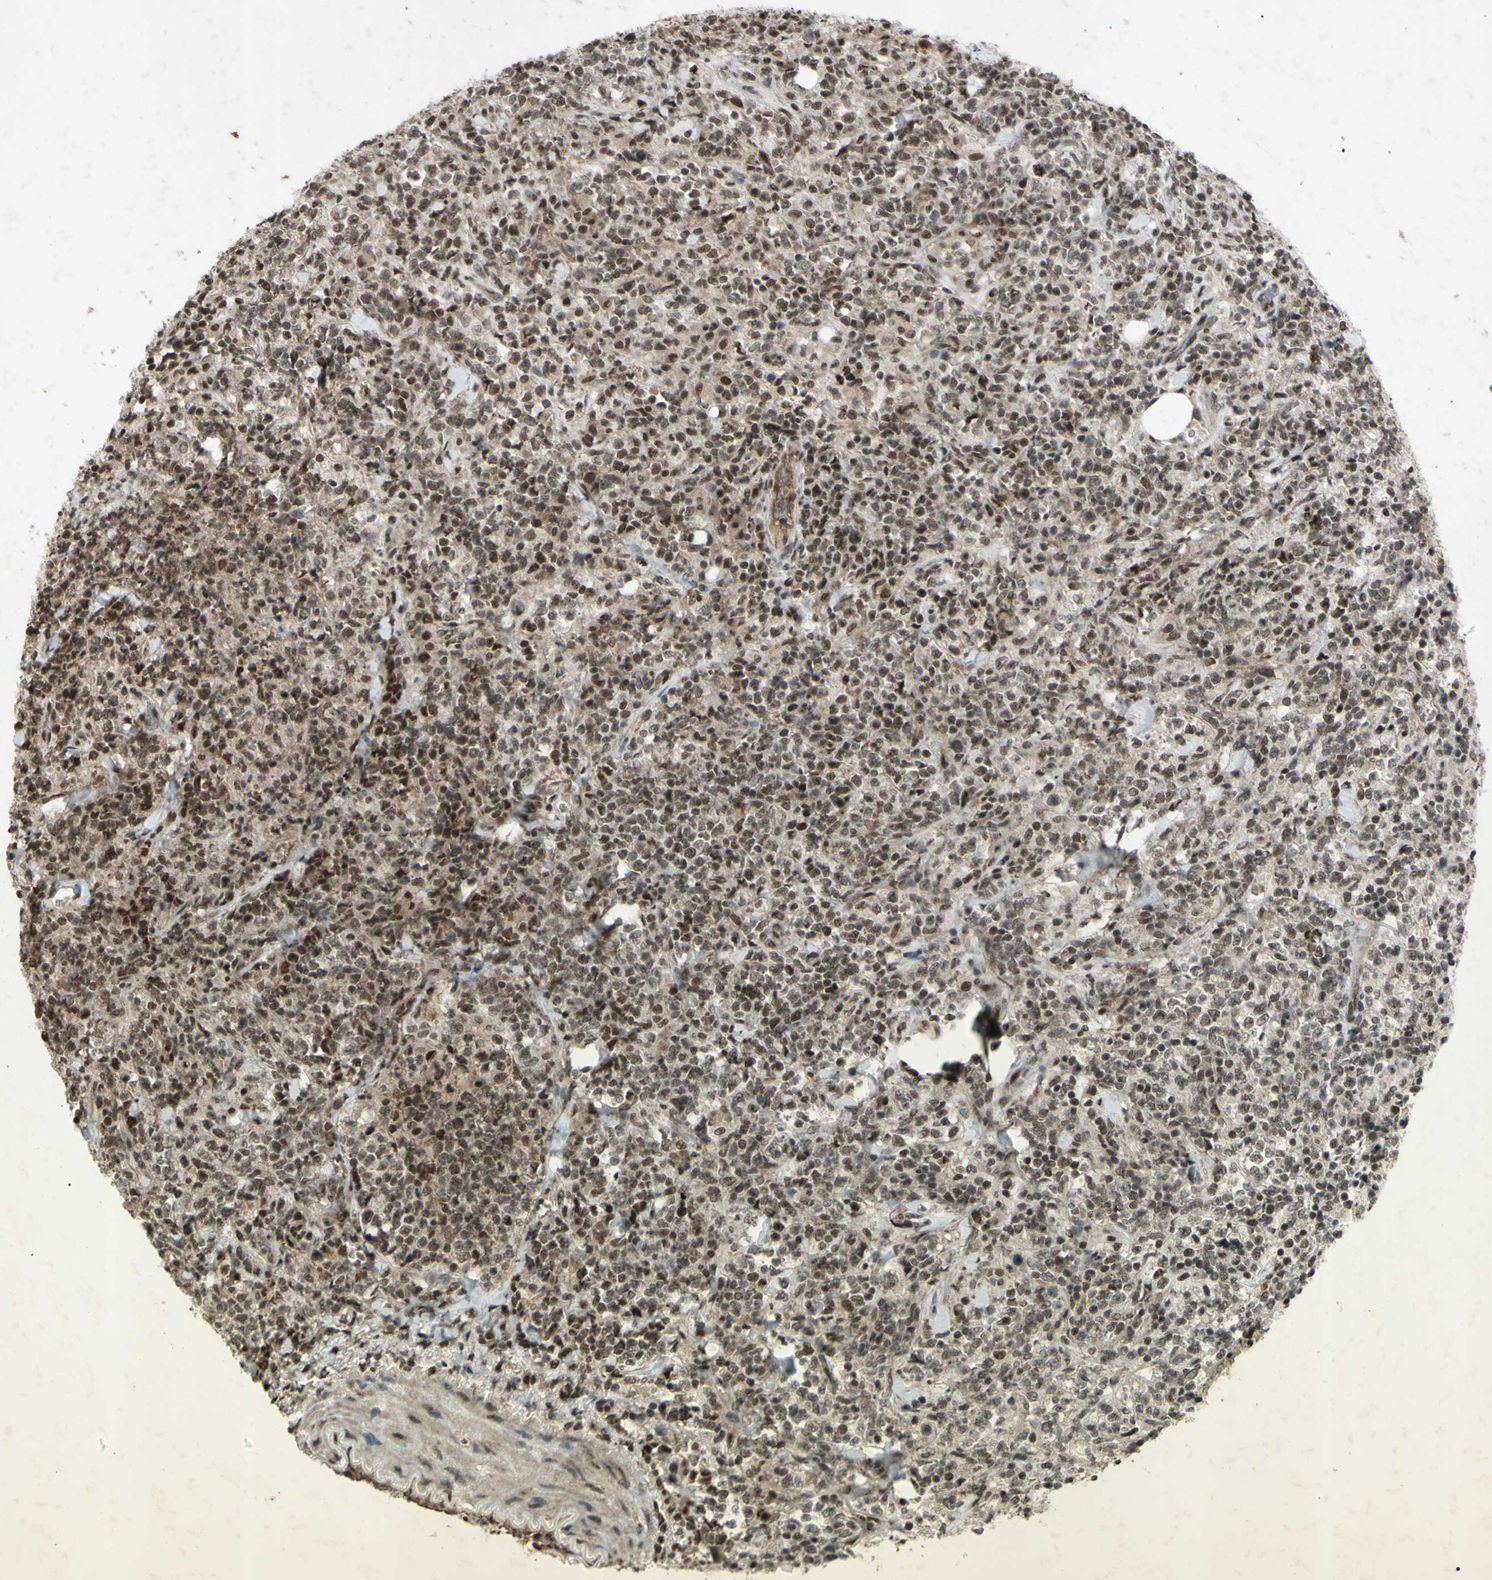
{"staining": {"intensity": "moderate", "quantity": ">75%", "location": "nuclear"}, "tissue": "lymphoma", "cell_type": "Tumor cells", "image_type": "cancer", "snomed": [{"axis": "morphology", "description": "Malignant lymphoma, non-Hodgkin's type, High grade"}, {"axis": "topography", "description": "Soft tissue"}], "caption": "High-power microscopy captured an immunohistochemistry (IHC) micrograph of lymphoma, revealing moderate nuclear positivity in about >75% of tumor cells.", "gene": "SNW1", "patient": {"sex": "male", "age": 18}}